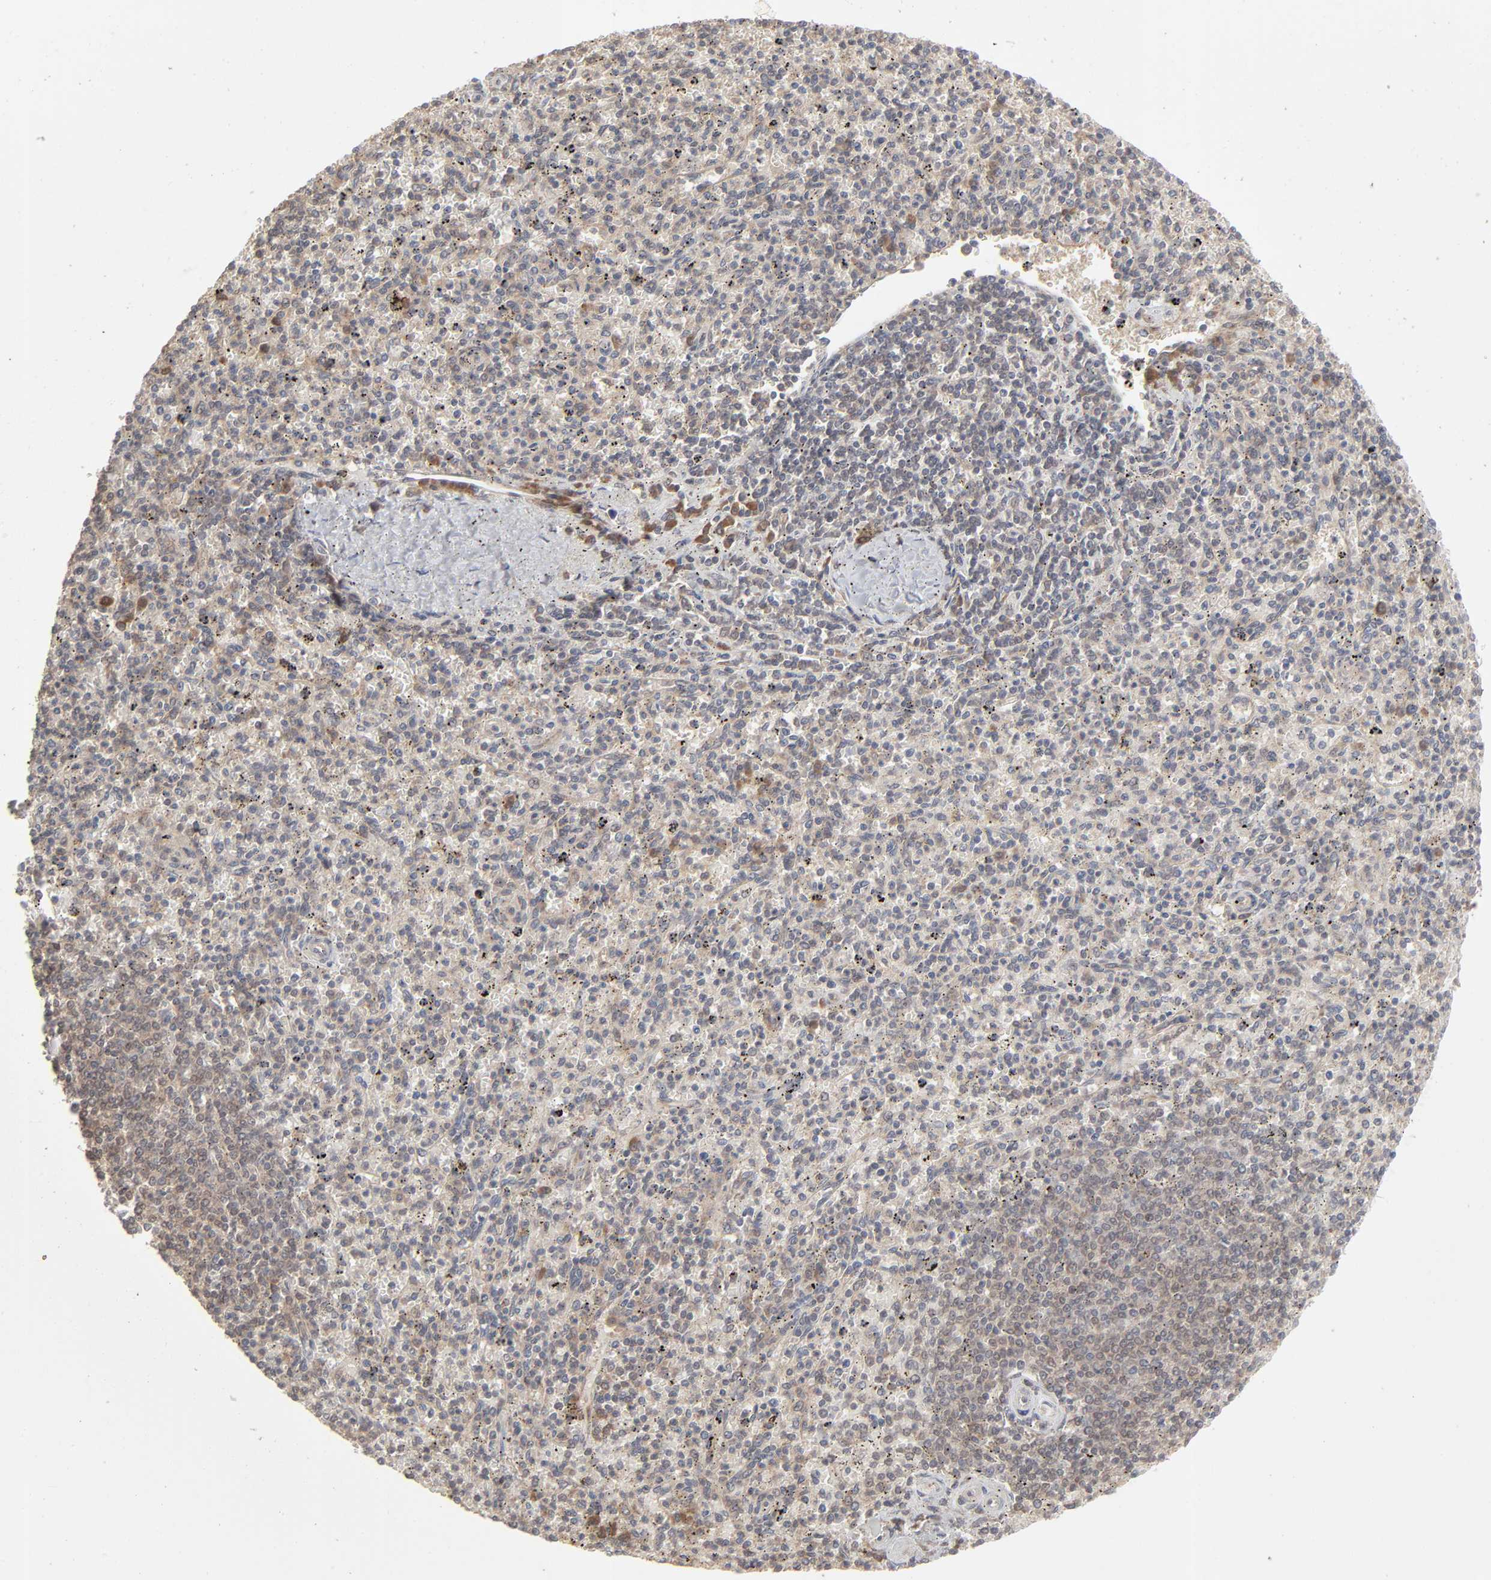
{"staining": {"intensity": "weak", "quantity": ">75%", "location": "cytoplasmic/membranous"}, "tissue": "spleen", "cell_type": "Cells in red pulp", "image_type": "normal", "snomed": [{"axis": "morphology", "description": "Normal tissue, NOS"}, {"axis": "topography", "description": "Spleen"}], "caption": "Immunohistochemistry (IHC) staining of unremarkable spleen, which displays low levels of weak cytoplasmic/membranous expression in about >75% of cells in red pulp indicating weak cytoplasmic/membranous protein staining. The staining was performed using DAB (brown) for protein detection and nuclei were counterstained in hematoxylin (blue).", "gene": "SCFD1", "patient": {"sex": "male", "age": 72}}